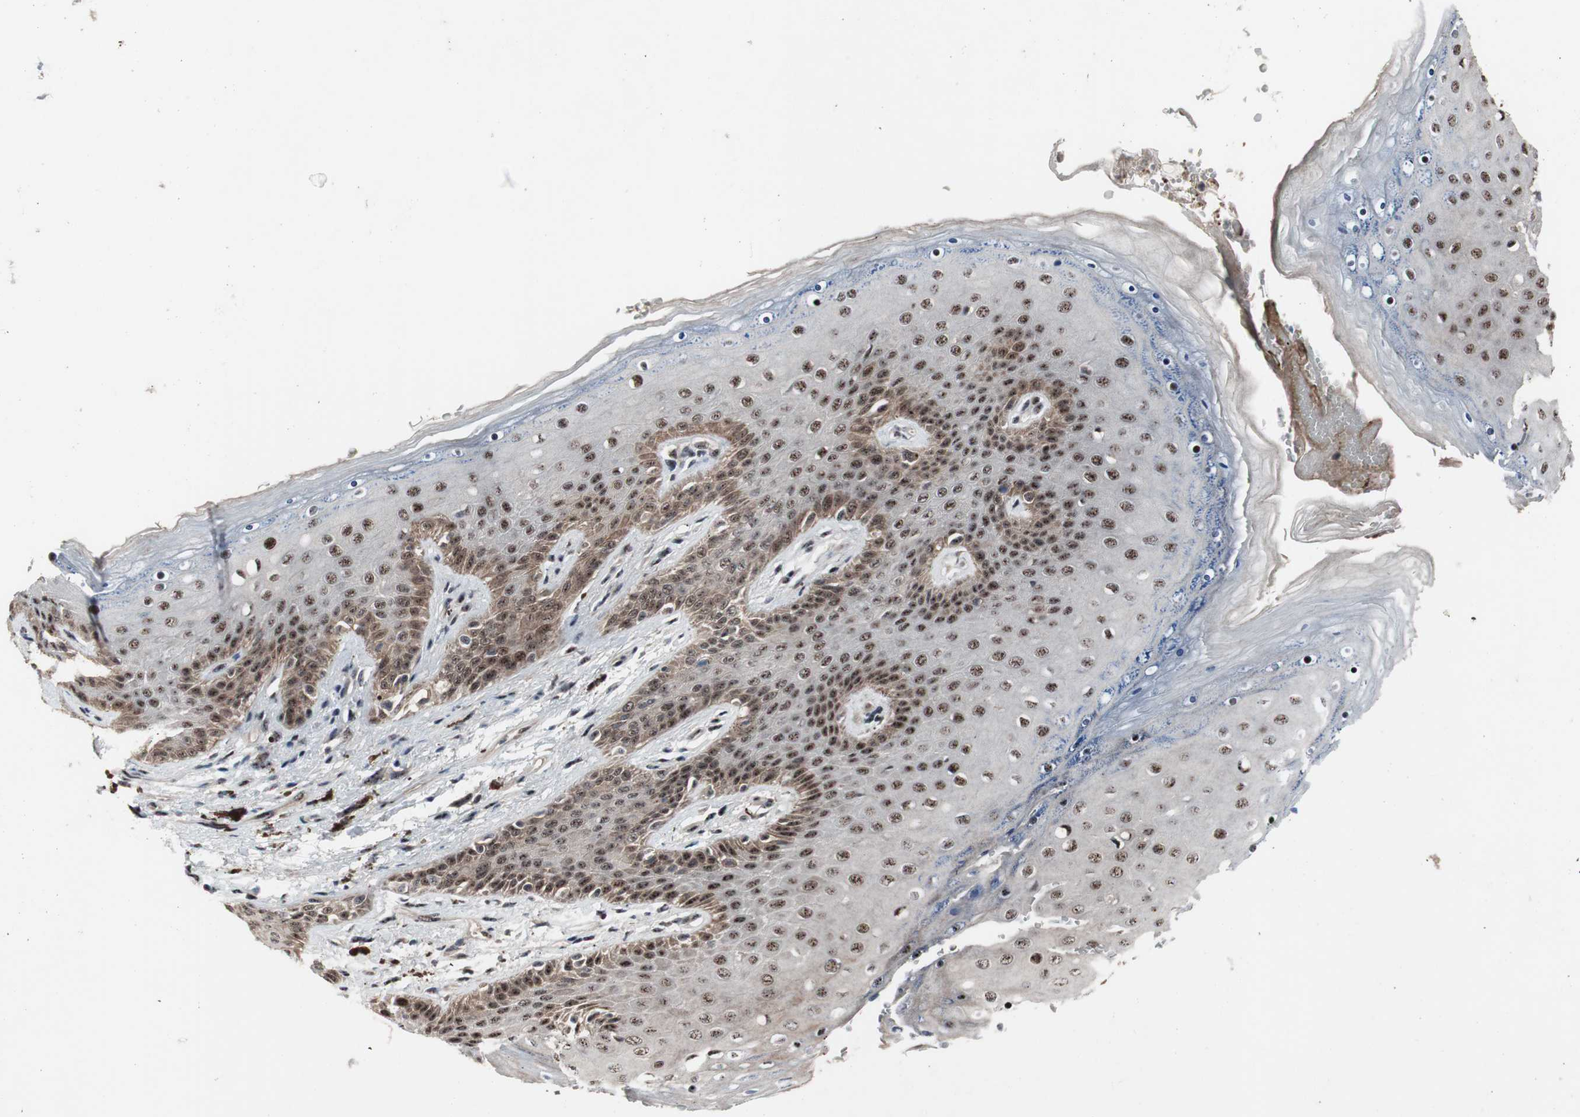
{"staining": {"intensity": "moderate", "quantity": ">75%", "location": "cytoplasmic/membranous,nuclear"}, "tissue": "skin", "cell_type": "Epidermal cells", "image_type": "normal", "snomed": [{"axis": "morphology", "description": "Normal tissue, NOS"}, {"axis": "topography", "description": "Anal"}], "caption": "Protein staining of benign skin reveals moderate cytoplasmic/membranous,nuclear staining in about >75% of epidermal cells.", "gene": "PINX1", "patient": {"sex": "female", "age": 46}}